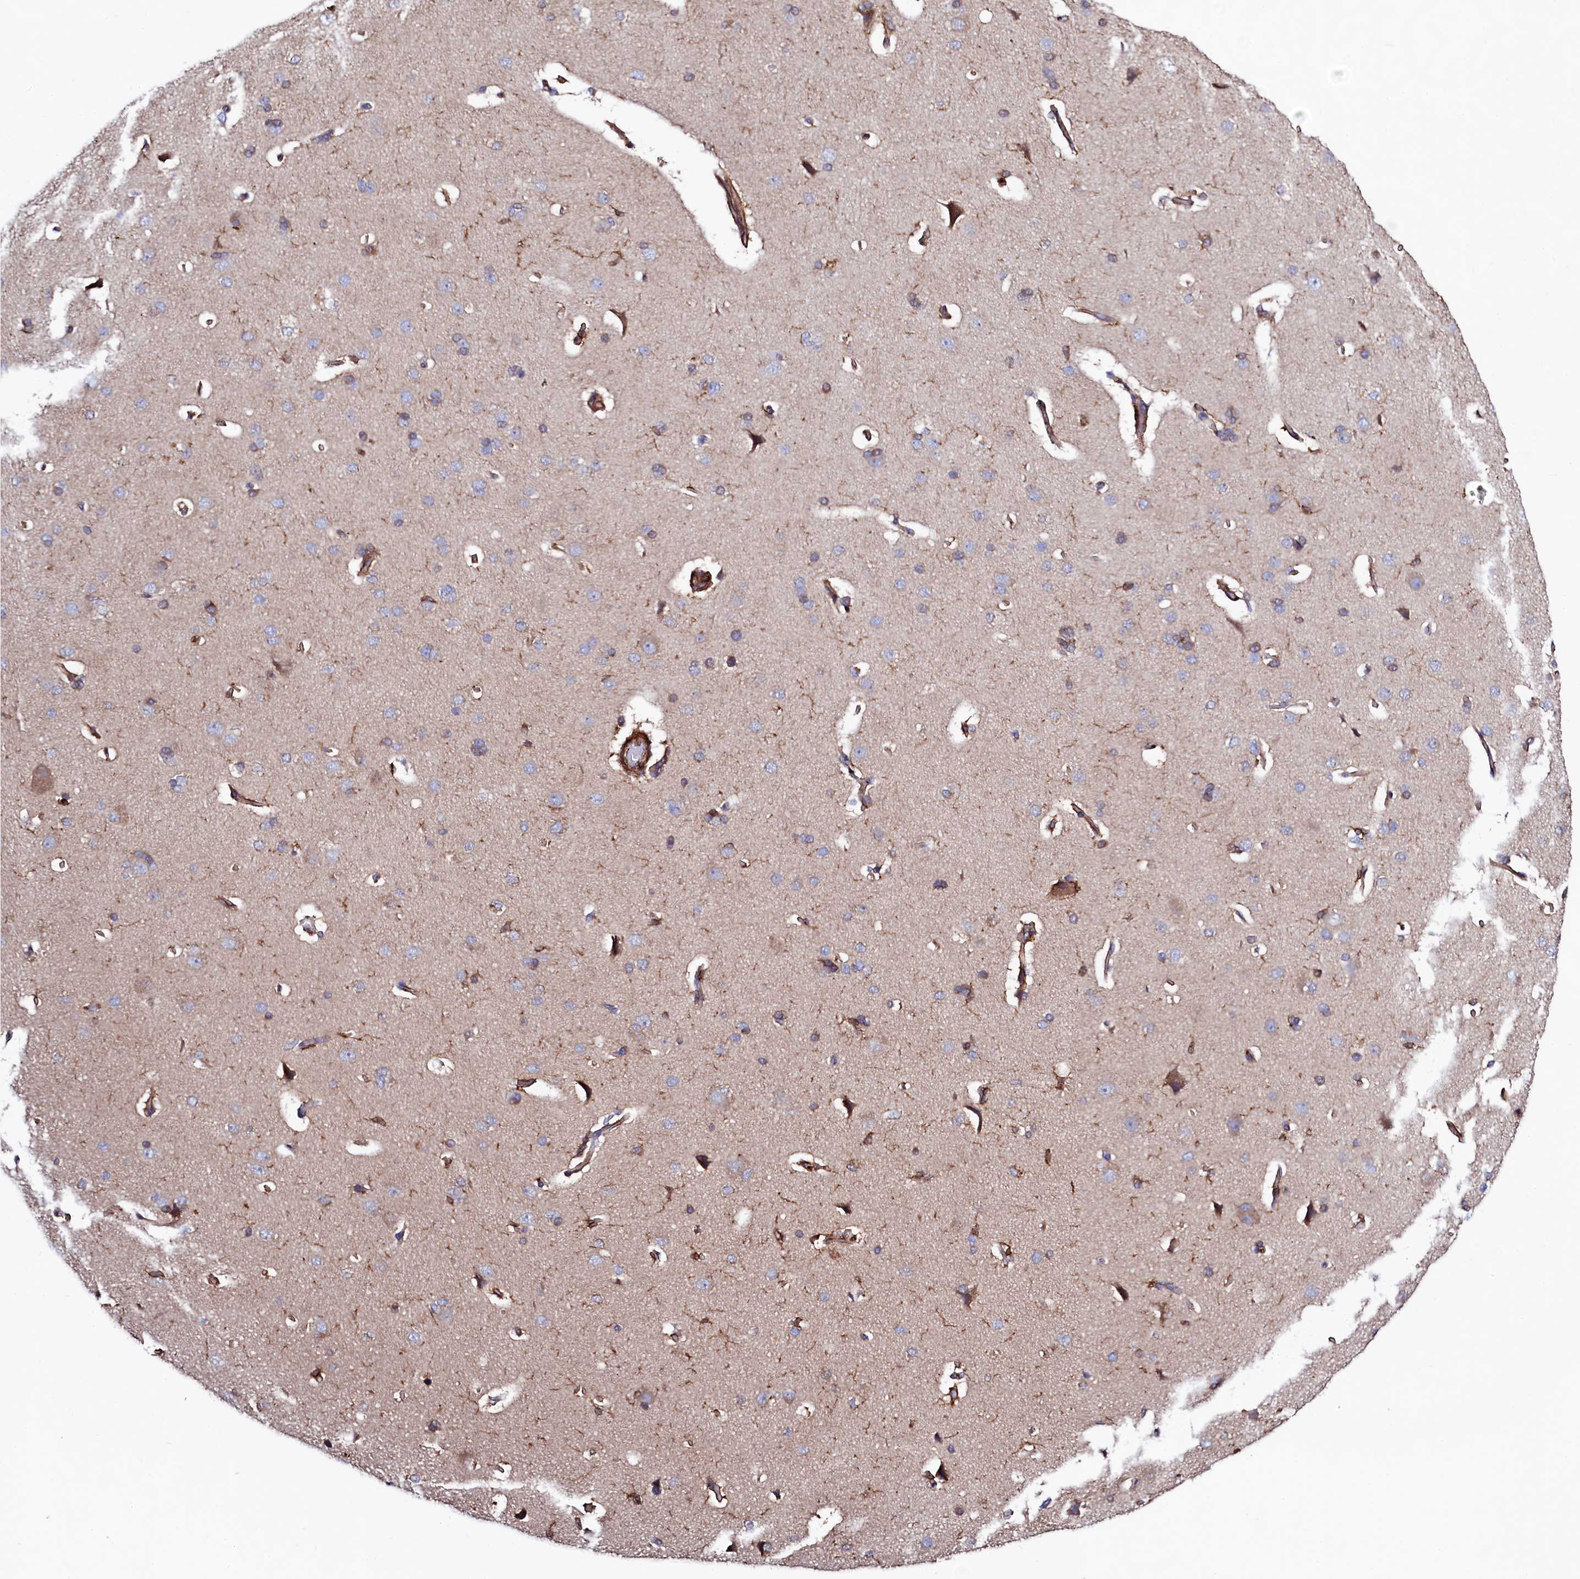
{"staining": {"intensity": "moderate", "quantity": "25%-75%", "location": "cytoplasmic/membranous"}, "tissue": "cerebral cortex", "cell_type": "Endothelial cells", "image_type": "normal", "snomed": [{"axis": "morphology", "description": "Normal tissue, NOS"}, {"axis": "topography", "description": "Cerebral cortex"}], "caption": "IHC (DAB) staining of benign human cerebral cortex reveals moderate cytoplasmic/membranous protein staining in about 25%-75% of endothelial cells. The staining was performed using DAB (3,3'-diaminobenzidine) to visualize the protein expression in brown, while the nuclei were stained in blue with hematoxylin (Magnification: 20x).", "gene": "STAMBPL1", "patient": {"sex": "male", "age": 62}}